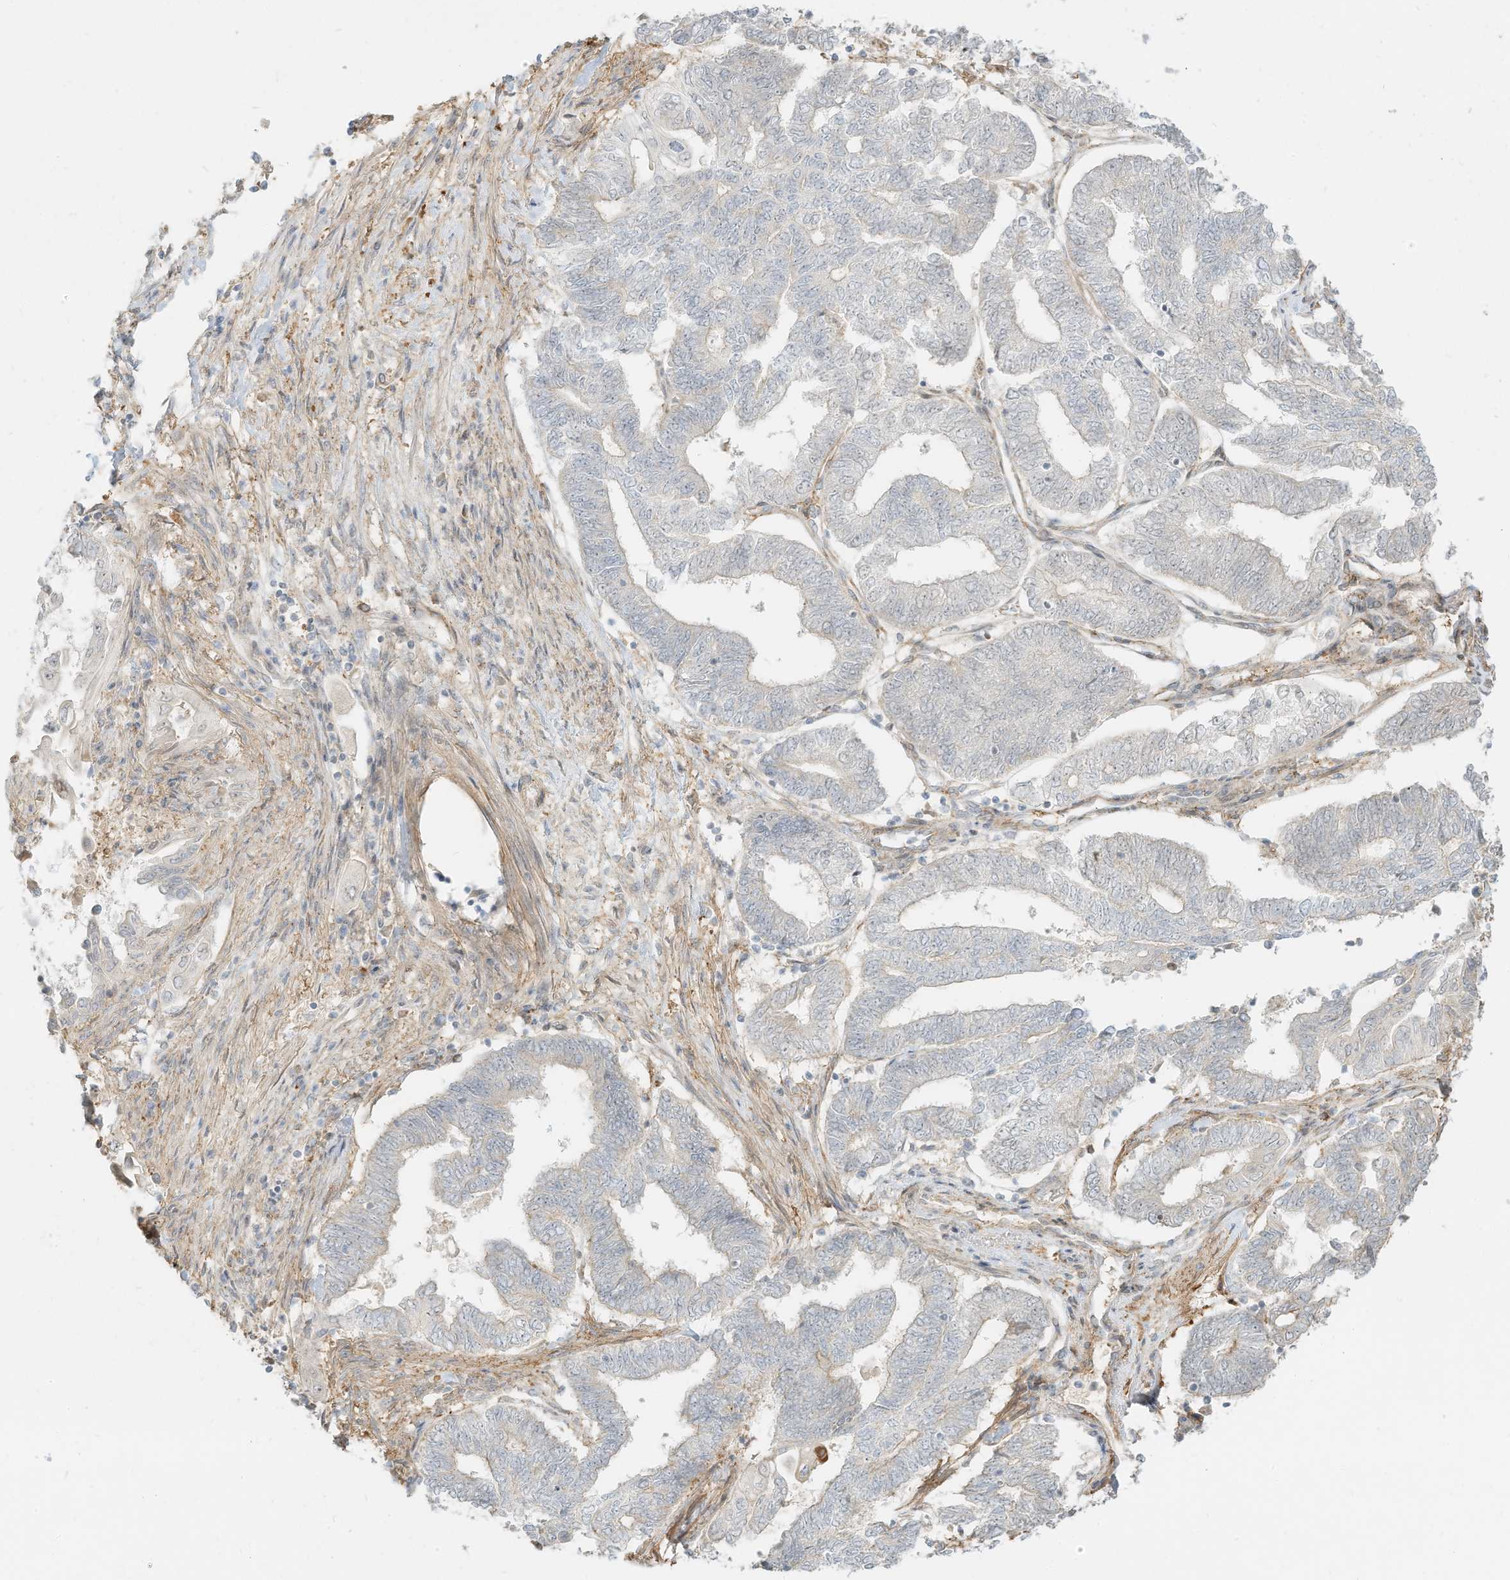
{"staining": {"intensity": "negative", "quantity": "none", "location": "none"}, "tissue": "endometrial cancer", "cell_type": "Tumor cells", "image_type": "cancer", "snomed": [{"axis": "morphology", "description": "Adenocarcinoma, NOS"}, {"axis": "topography", "description": "Uterus"}, {"axis": "topography", "description": "Endometrium"}], "caption": "Micrograph shows no significant protein positivity in tumor cells of endometrial cancer.", "gene": "OFD1", "patient": {"sex": "female", "age": 70}}